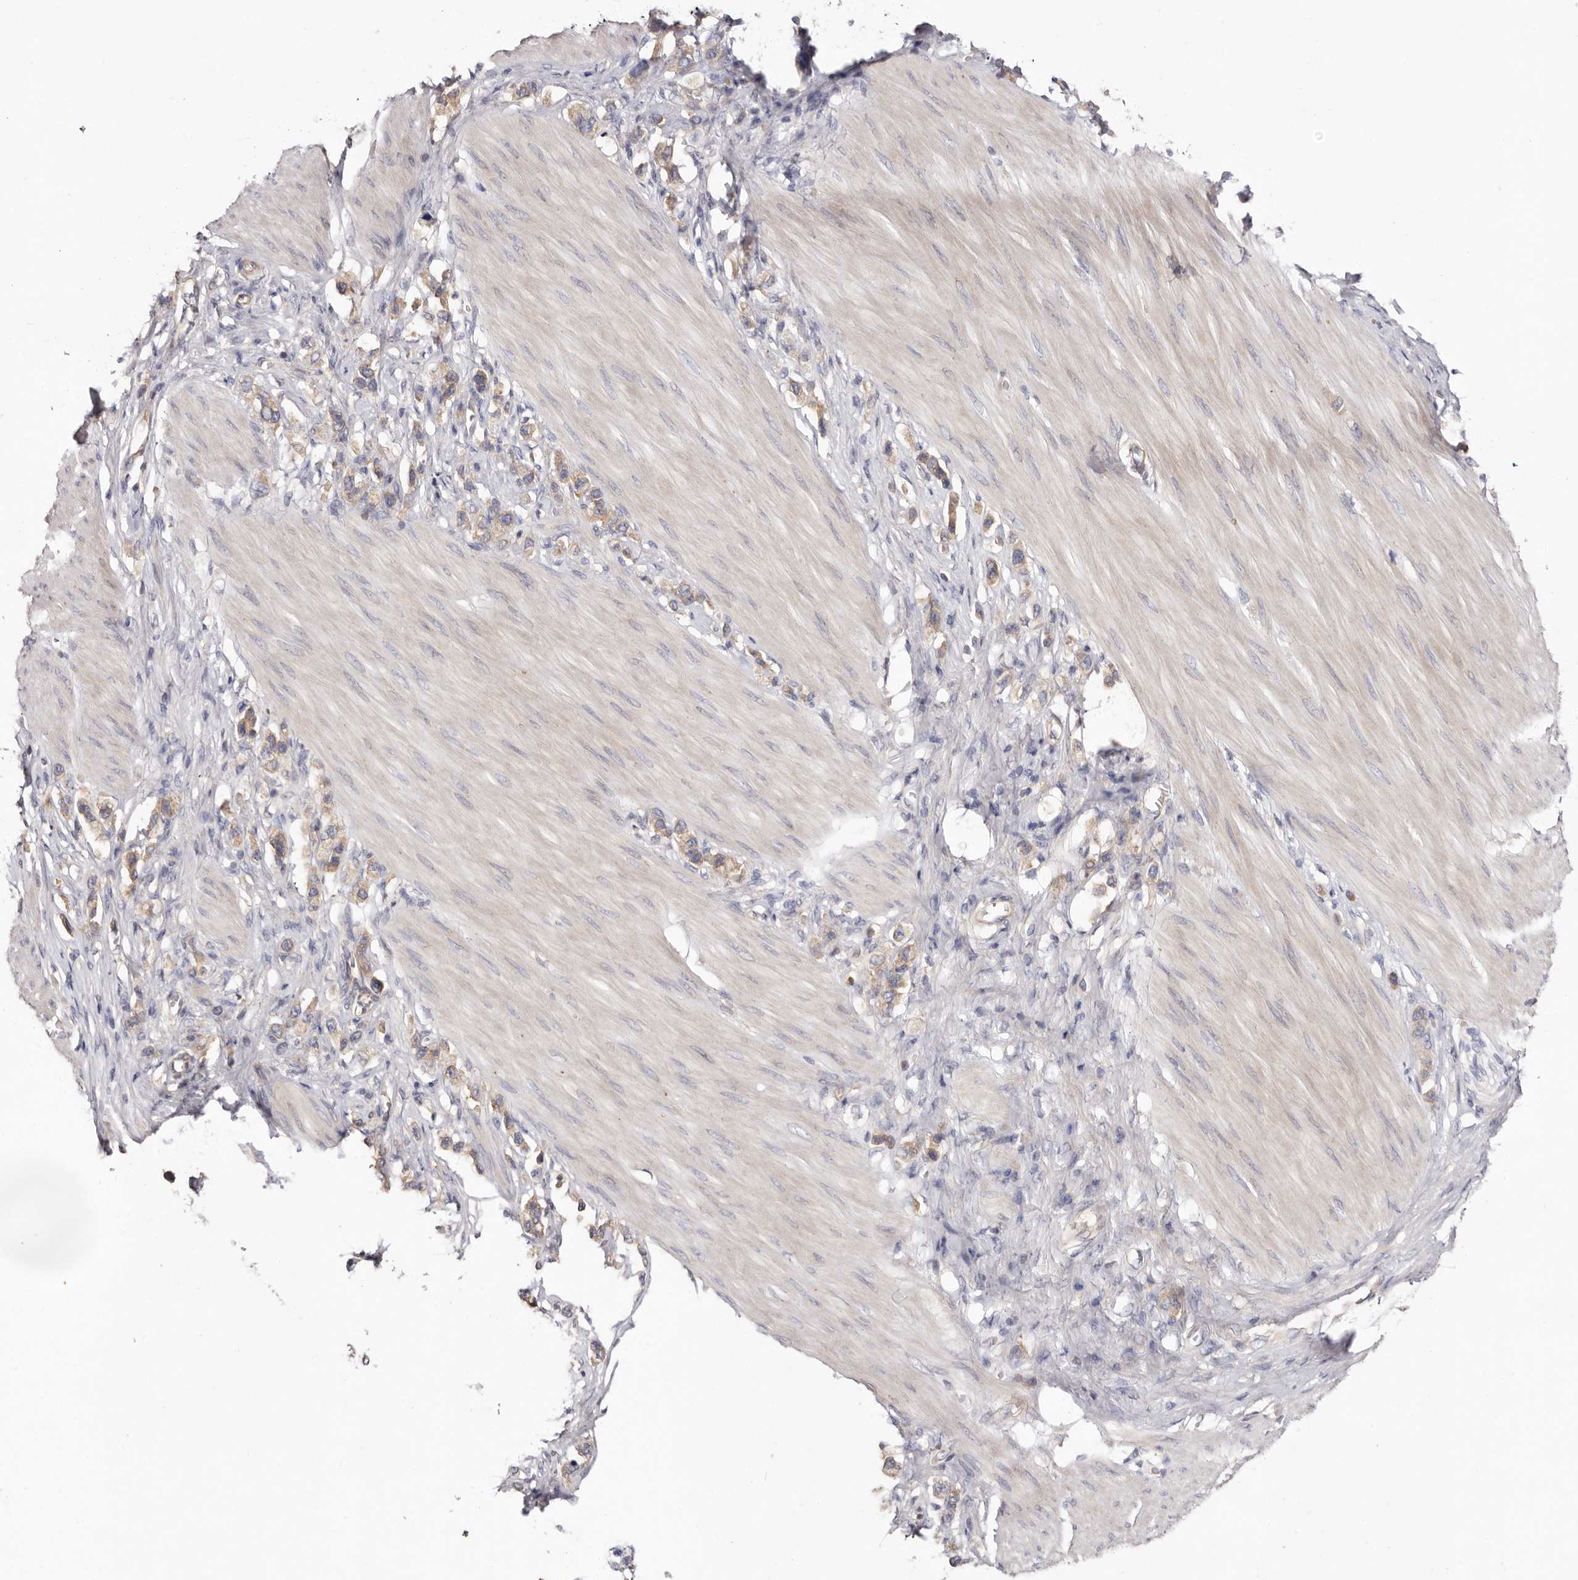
{"staining": {"intensity": "weak", "quantity": ">75%", "location": "cytoplasmic/membranous"}, "tissue": "stomach cancer", "cell_type": "Tumor cells", "image_type": "cancer", "snomed": [{"axis": "morphology", "description": "Adenocarcinoma, NOS"}, {"axis": "topography", "description": "Stomach"}], "caption": "Immunohistochemistry (IHC) micrograph of neoplastic tissue: stomach cancer (adenocarcinoma) stained using immunohistochemistry (IHC) exhibits low levels of weak protein expression localized specifically in the cytoplasmic/membranous of tumor cells, appearing as a cytoplasmic/membranous brown color.", "gene": "FAM167B", "patient": {"sex": "female", "age": 65}}